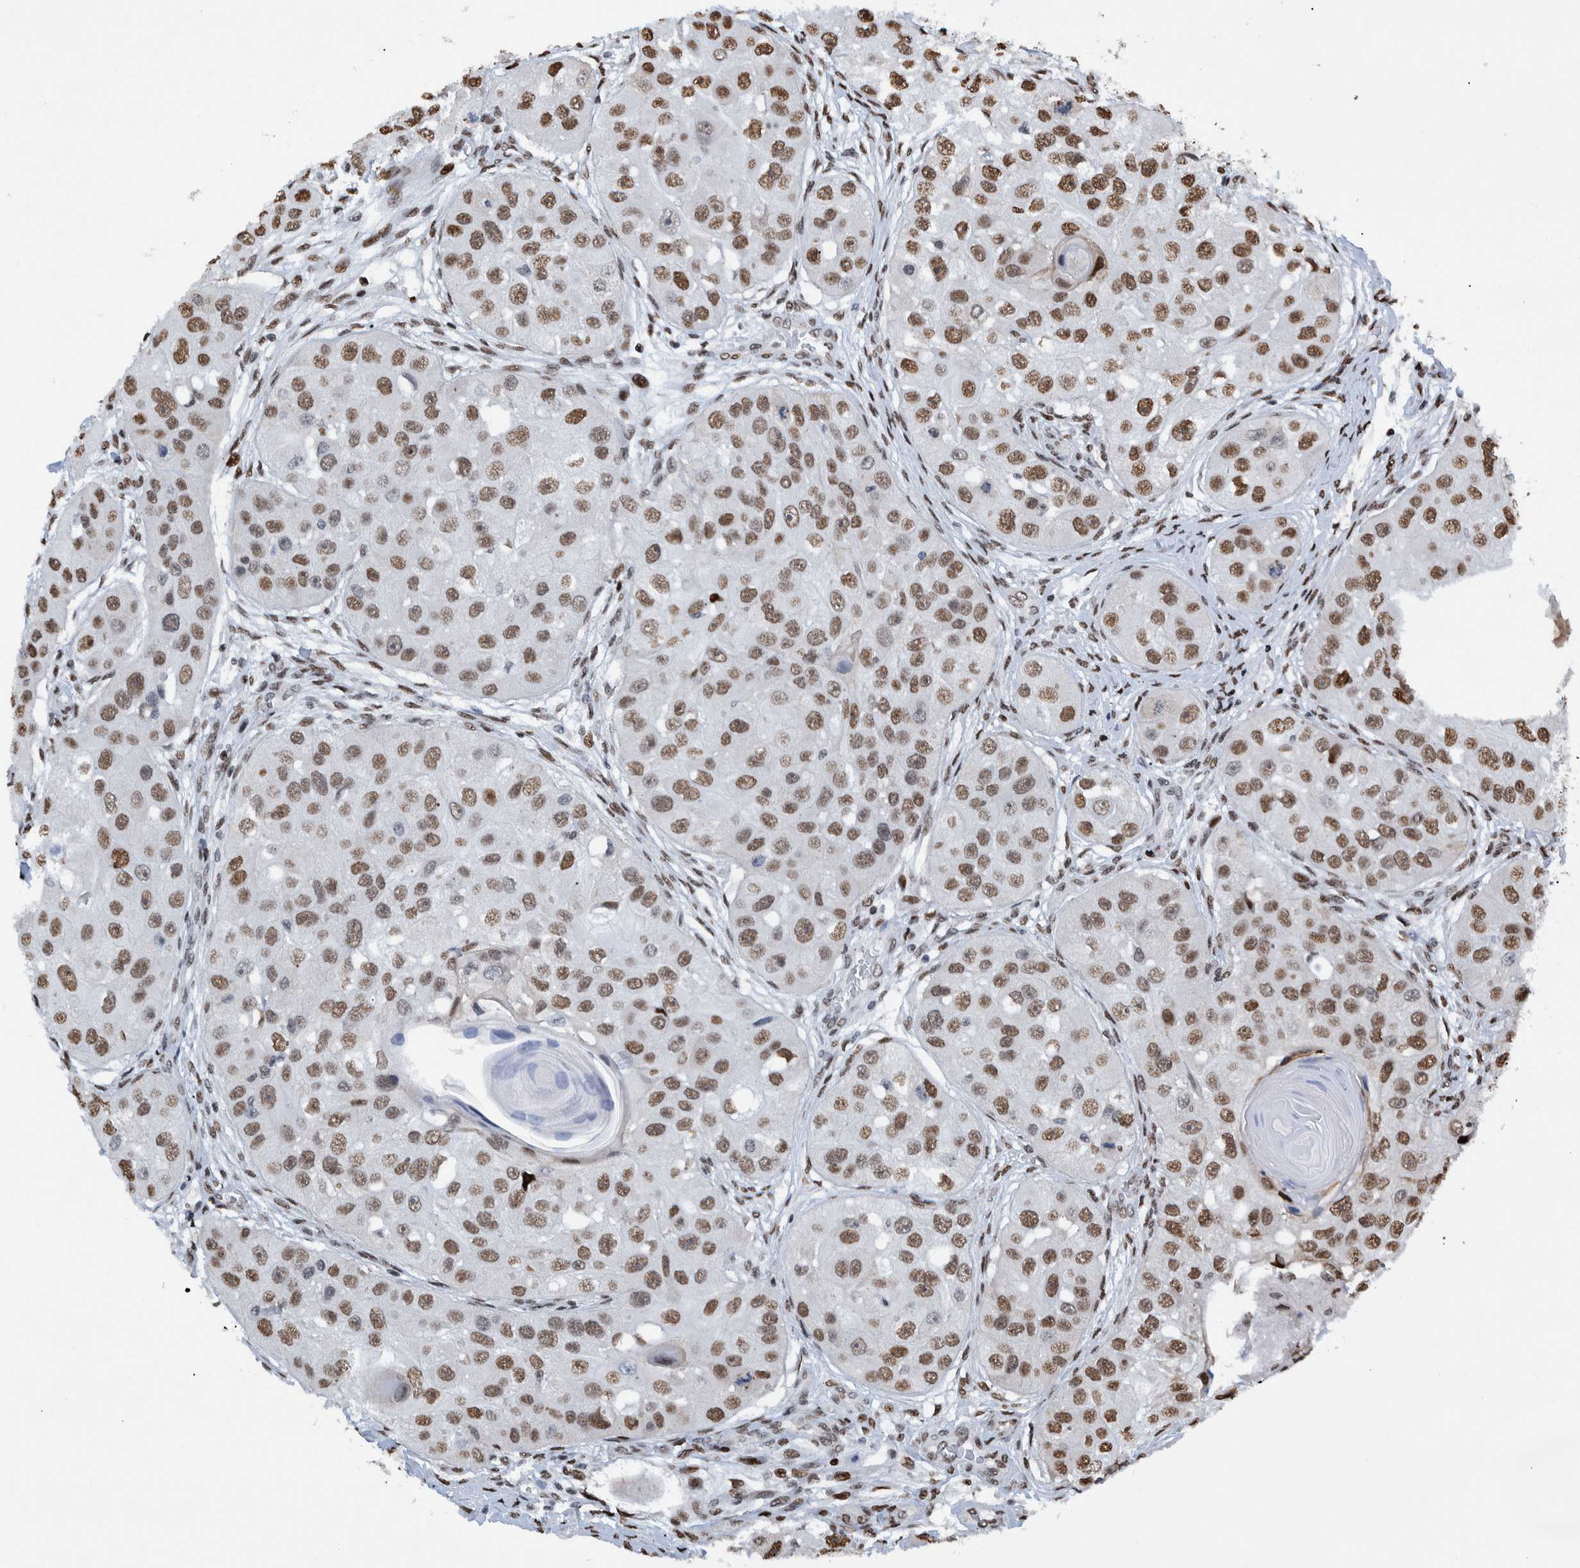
{"staining": {"intensity": "strong", "quantity": ">75%", "location": "nuclear"}, "tissue": "head and neck cancer", "cell_type": "Tumor cells", "image_type": "cancer", "snomed": [{"axis": "morphology", "description": "Normal tissue, NOS"}, {"axis": "morphology", "description": "Squamous cell carcinoma, NOS"}, {"axis": "topography", "description": "Skeletal muscle"}, {"axis": "topography", "description": "Head-Neck"}], "caption": "Head and neck cancer (squamous cell carcinoma) tissue displays strong nuclear staining in about >75% of tumor cells", "gene": "HEATR9", "patient": {"sex": "male", "age": 51}}